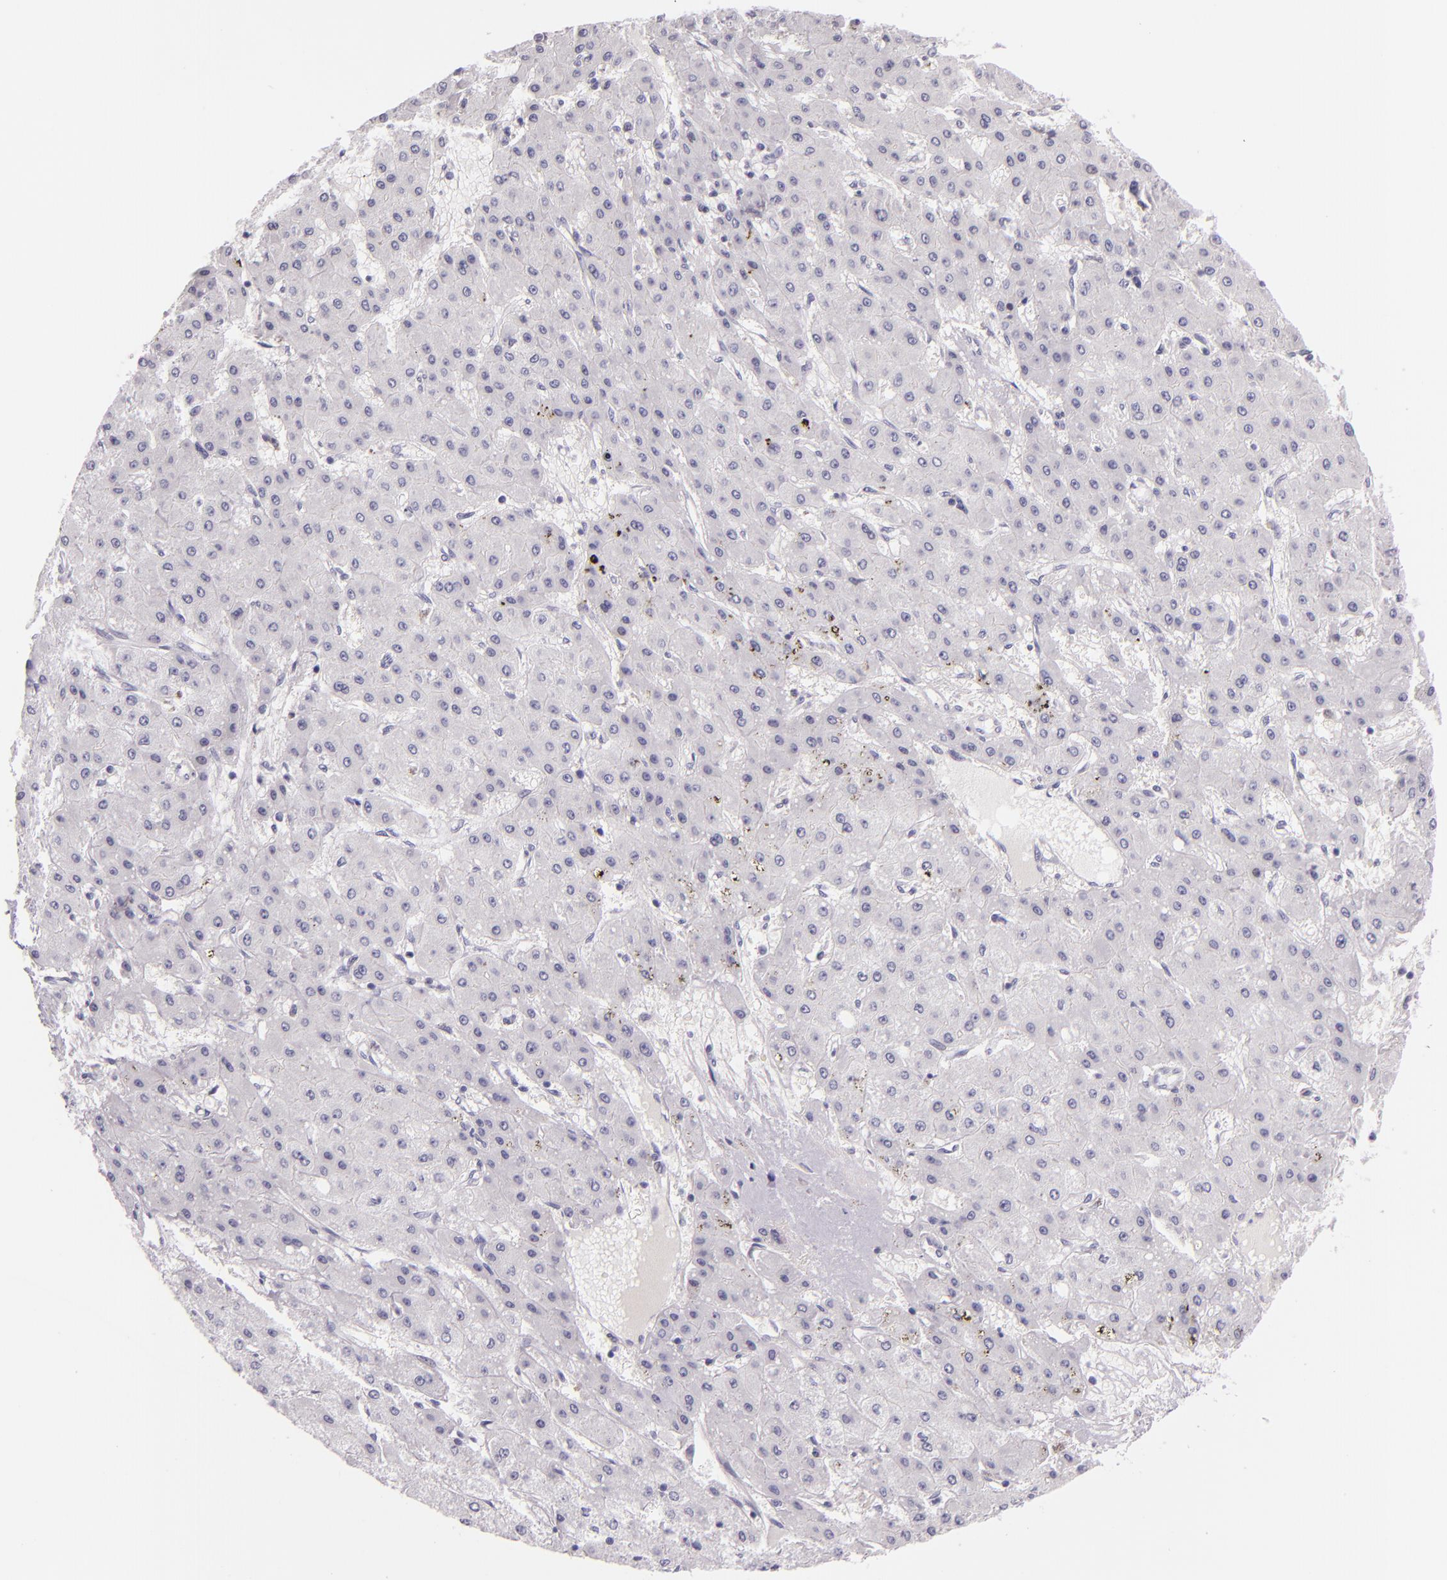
{"staining": {"intensity": "negative", "quantity": "none", "location": "none"}, "tissue": "liver cancer", "cell_type": "Tumor cells", "image_type": "cancer", "snomed": [{"axis": "morphology", "description": "Carcinoma, Hepatocellular, NOS"}, {"axis": "topography", "description": "Liver"}], "caption": "IHC photomicrograph of human hepatocellular carcinoma (liver) stained for a protein (brown), which exhibits no staining in tumor cells.", "gene": "HSP90AA1", "patient": {"sex": "female", "age": 52}}